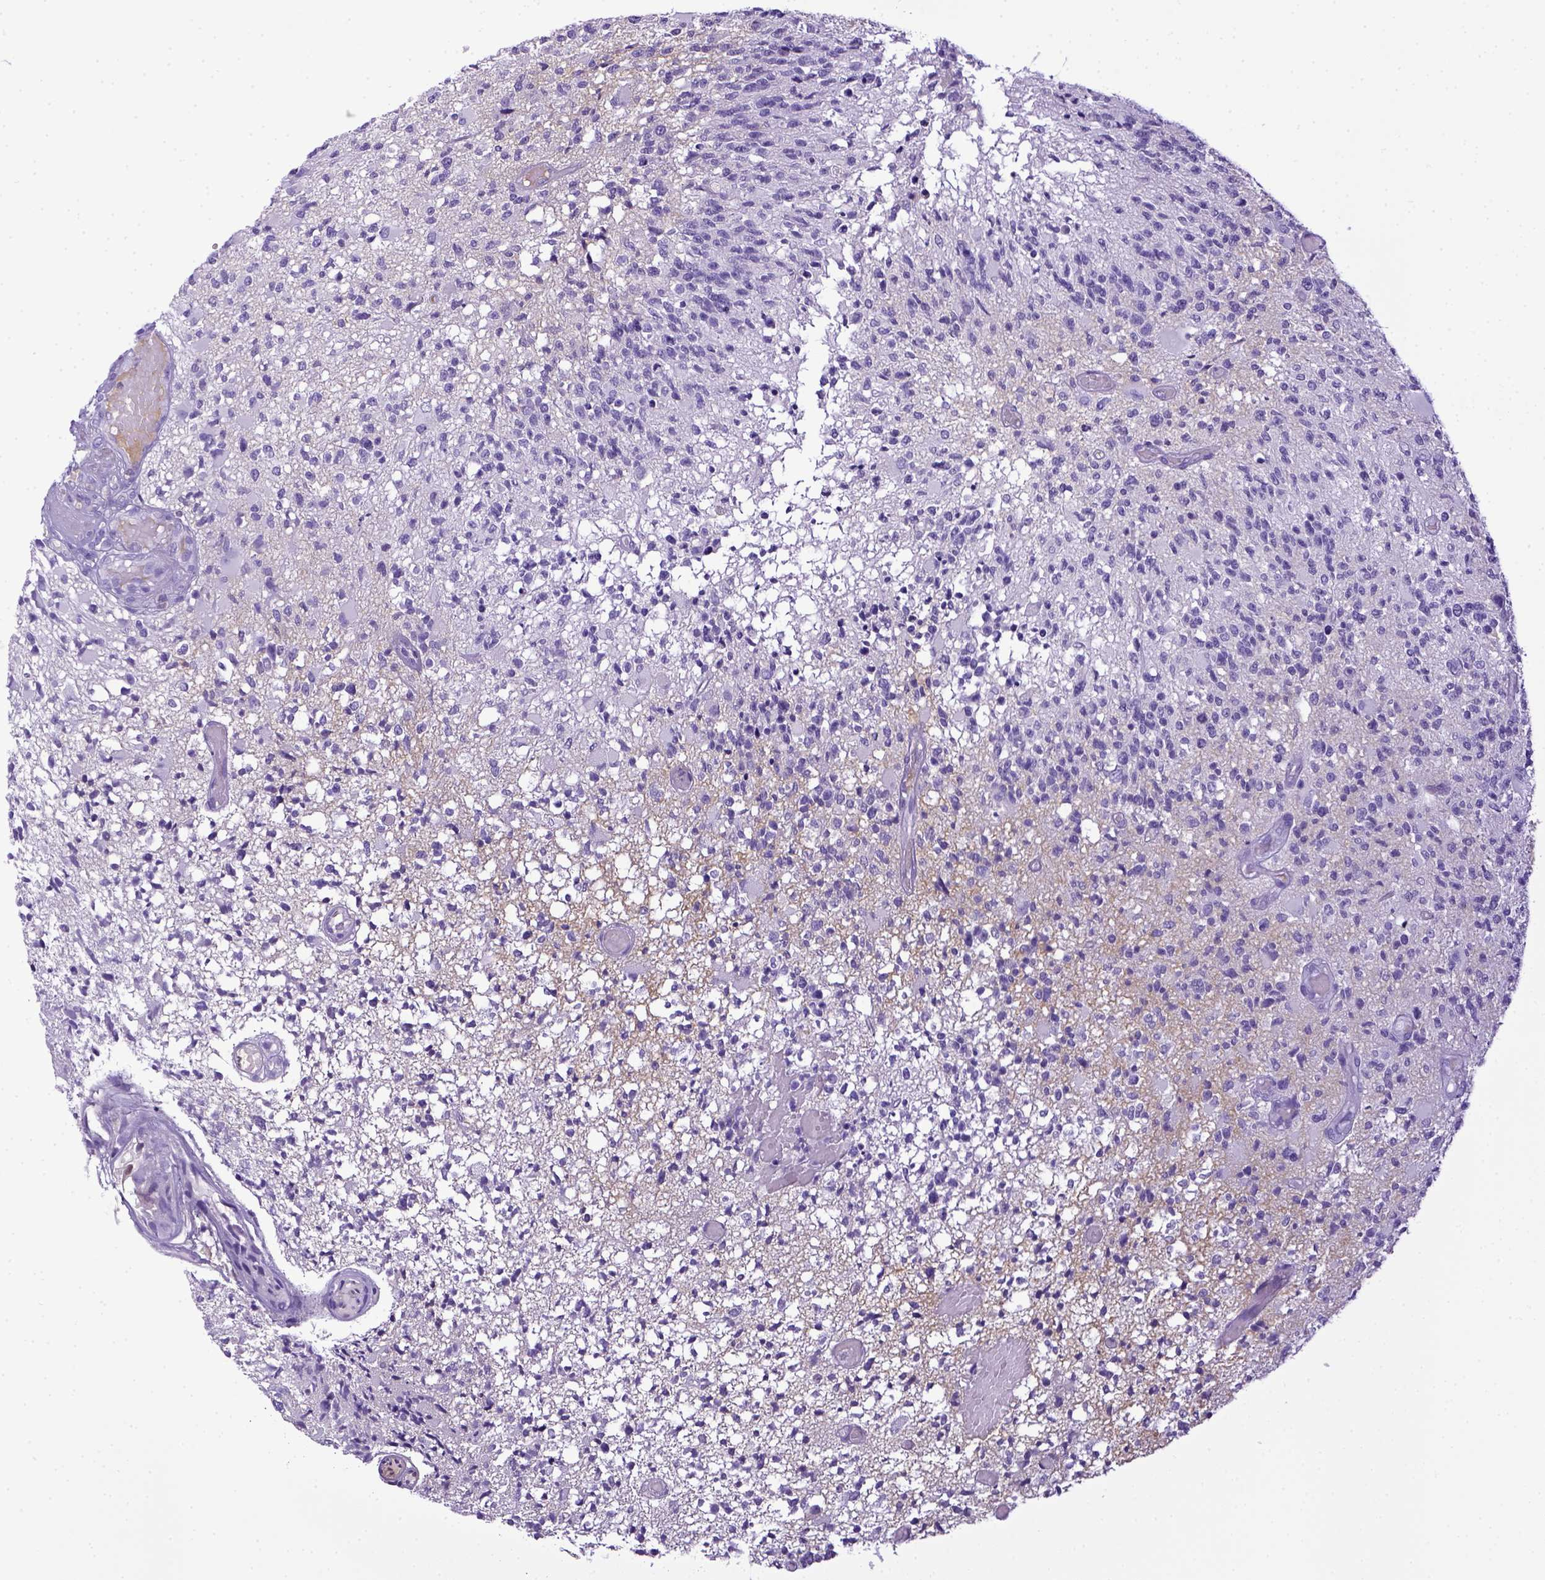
{"staining": {"intensity": "negative", "quantity": "none", "location": "none"}, "tissue": "glioma", "cell_type": "Tumor cells", "image_type": "cancer", "snomed": [{"axis": "morphology", "description": "Glioma, malignant, High grade"}, {"axis": "topography", "description": "Brain"}], "caption": "Glioma stained for a protein using IHC exhibits no positivity tumor cells.", "gene": "ITIH4", "patient": {"sex": "female", "age": 63}}